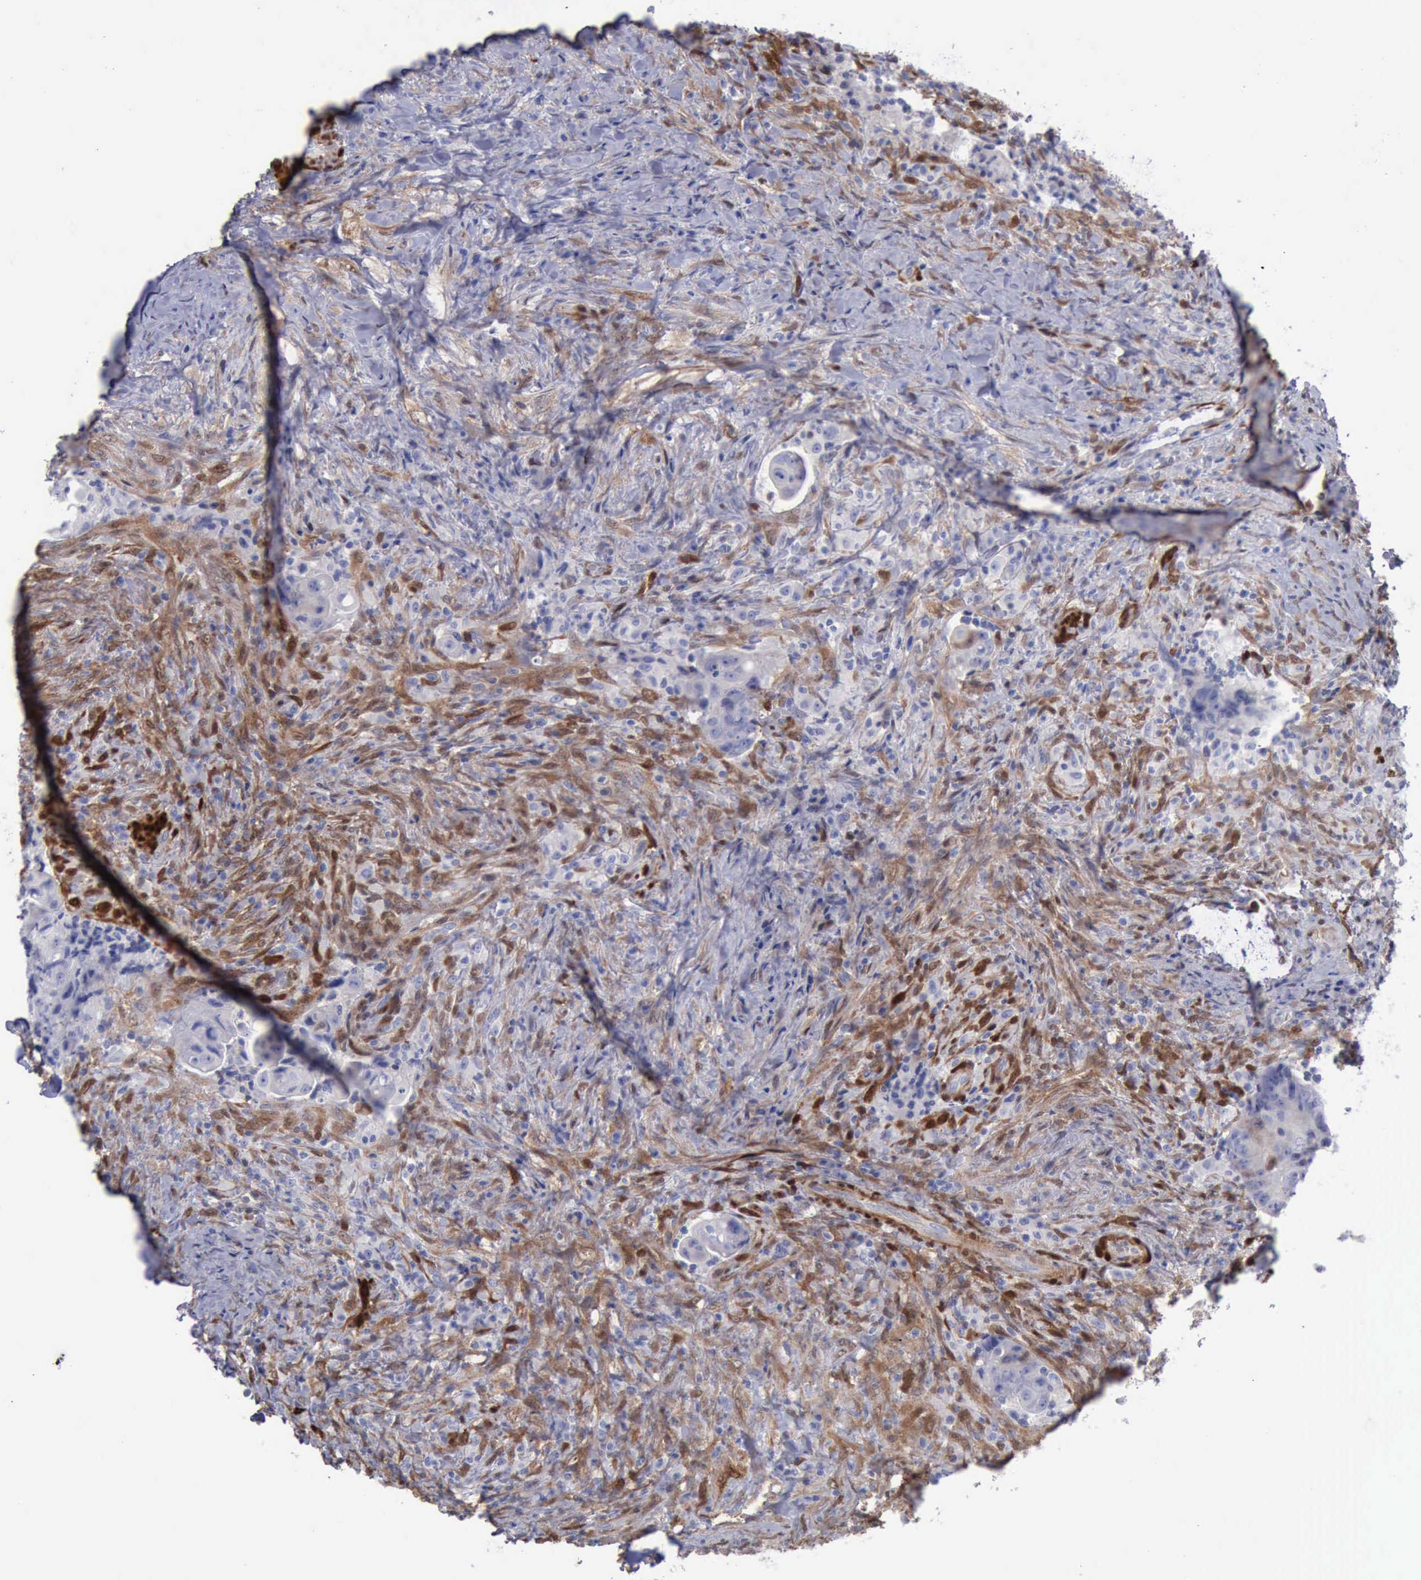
{"staining": {"intensity": "negative", "quantity": "none", "location": "none"}, "tissue": "colorectal cancer", "cell_type": "Tumor cells", "image_type": "cancer", "snomed": [{"axis": "morphology", "description": "Adenocarcinoma, NOS"}, {"axis": "topography", "description": "Rectum"}], "caption": "High magnification brightfield microscopy of colorectal adenocarcinoma stained with DAB (brown) and counterstained with hematoxylin (blue): tumor cells show no significant staining.", "gene": "FHL1", "patient": {"sex": "female", "age": 71}}